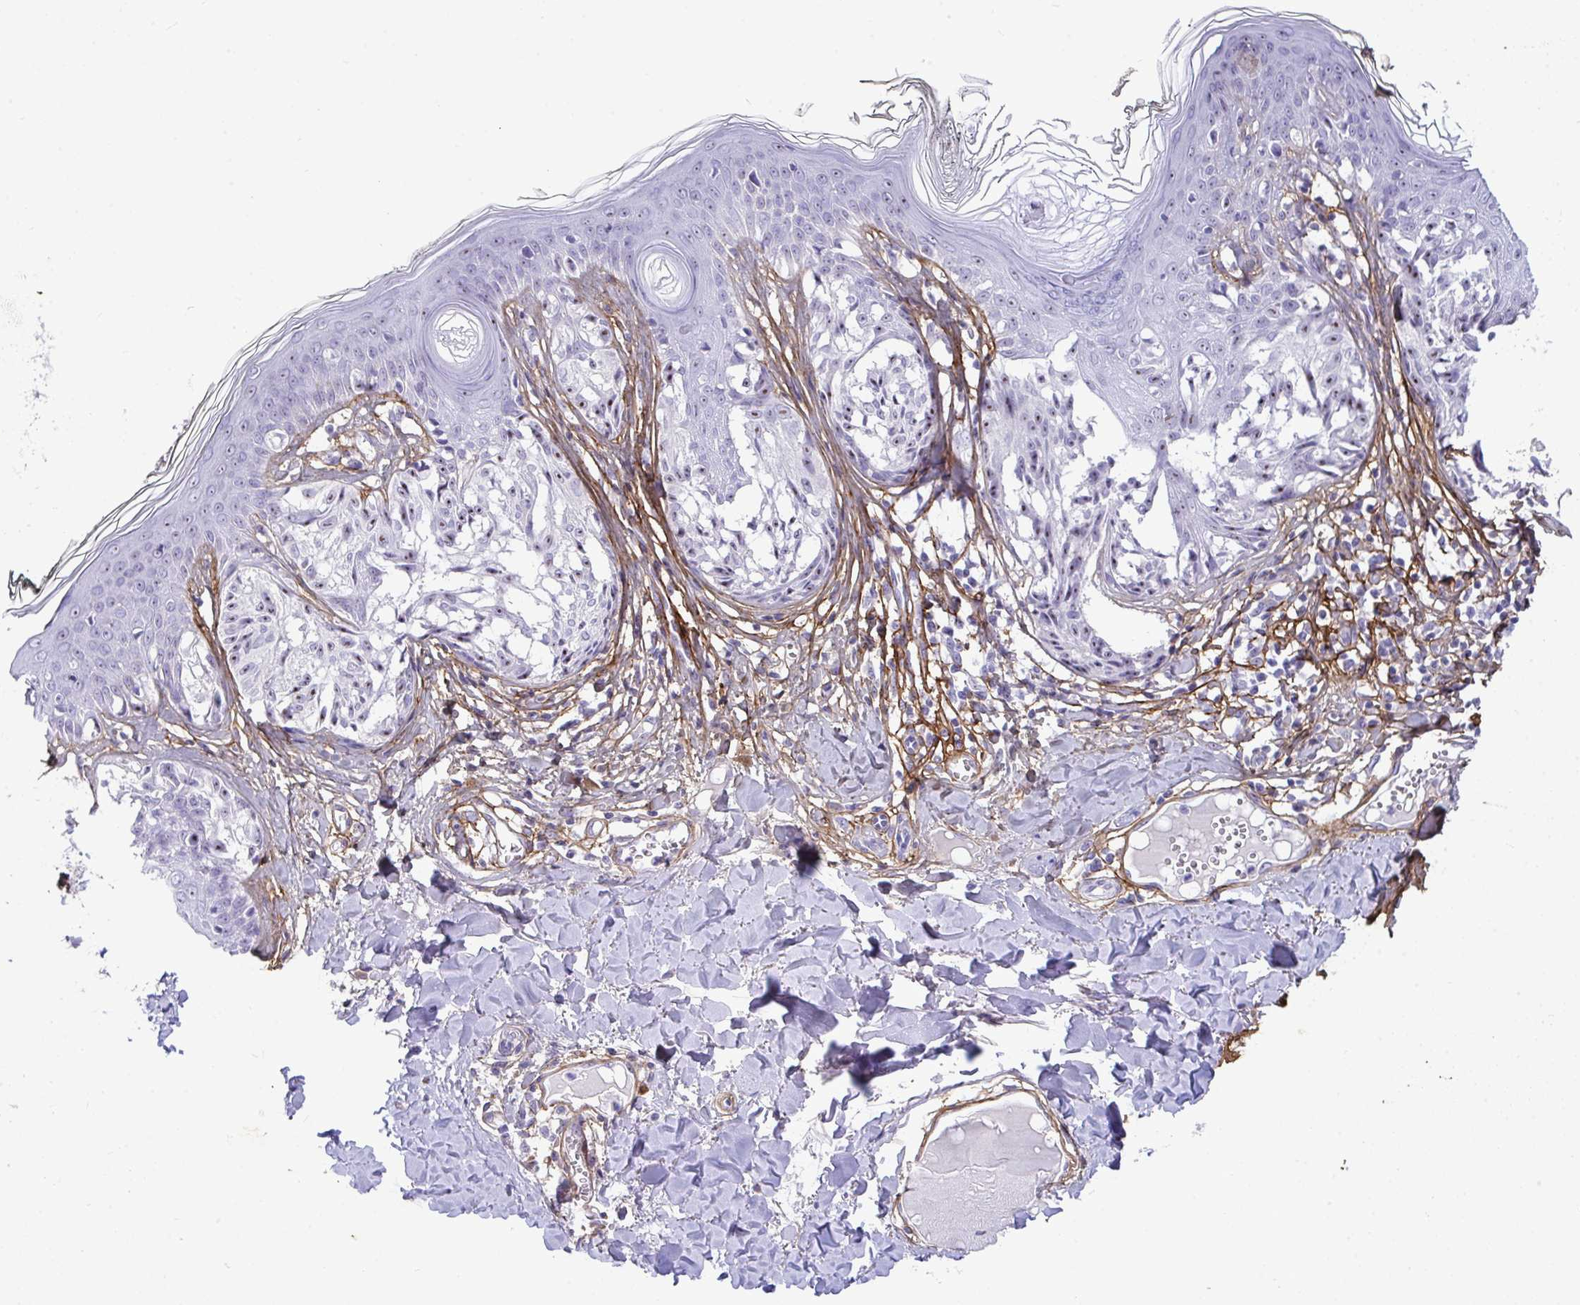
{"staining": {"intensity": "moderate", "quantity": "25%-75%", "location": "nuclear"}, "tissue": "melanoma", "cell_type": "Tumor cells", "image_type": "cancer", "snomed": [{"axis": "morphology", "description": "Malignant melanoma, NOS"}, {"axis": "topography", "description": "Skin"}], "caption": "Immunohistochemical staining of human malignant melanoma displays moderate nuclear protein positivity in approximately 25%-75% of tumor cells. (DAB (3,3'-diaminobenzidine) = brown stain, brightfield microscopy at high magnification).", "gene": "LHFPL6", "patient": {"sex": "female", "age": 43}}